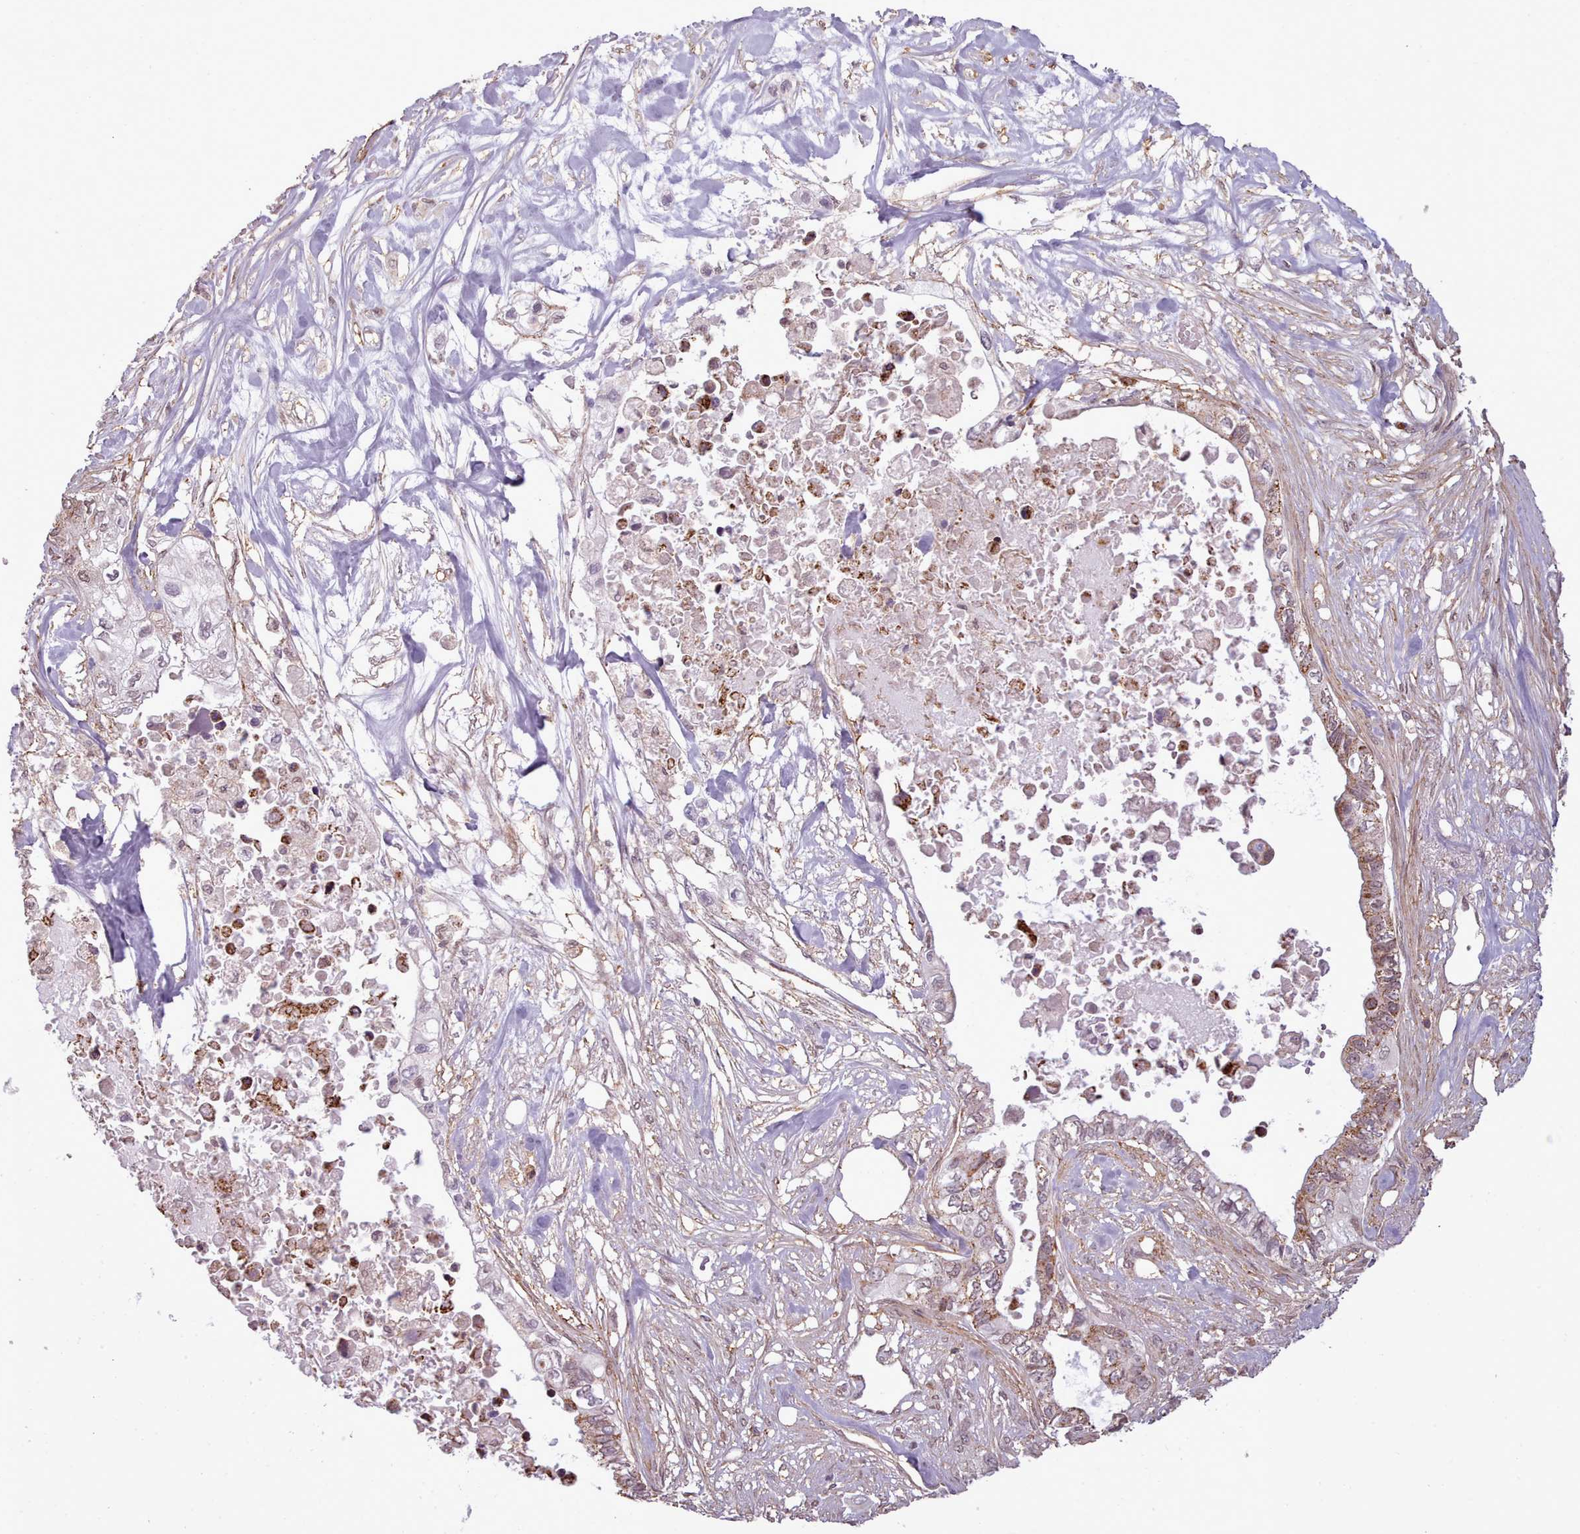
{"staining": {"intensity": "moderate", "quantity": "25%-75%", "location": "cytoplasmic/membranous"}, "tissue": "pancreatic cancer", "cell_type": "Tumor cells", "image_type": "cancer", "snomed": [{"axis": "morphology", "description": "Adenocarcinoma, NOS"}, {"axis": "topography", "description": "Pancreas"}], "caption": "Immunohistochemical staining of pancreatic adenocarcinoma displays moderate cytoplasmic/membranous protein staining in approximately 25%-75% of tumor cells.", "gene": "ZMYM4", "patient": {"sex": "female", "age": 63}}